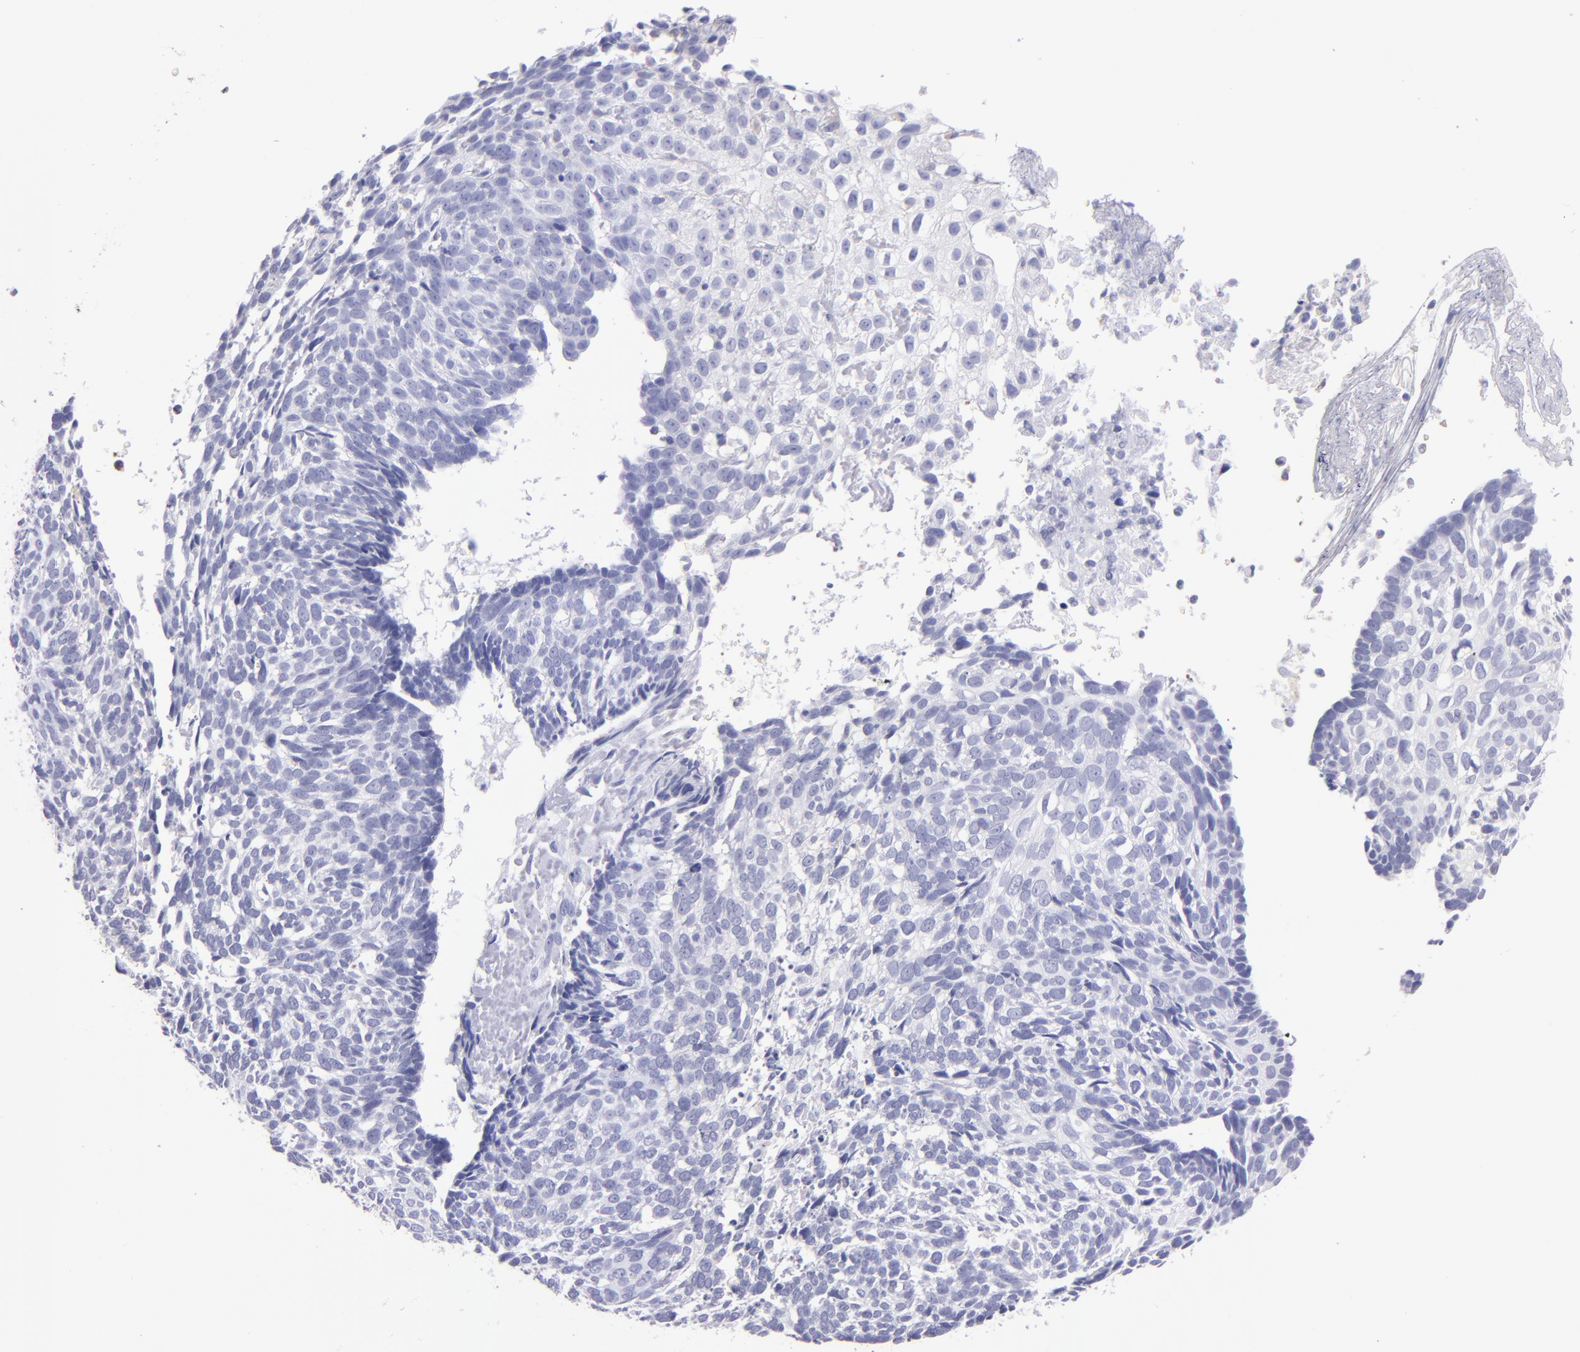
{"staining": {"intensity": "negative", "quantity": "none", "location": "none"}, "tissue": "skin cancer", "cell_type": "Tumor cells", "image_type": "cancer", "snomed": [{"axis": "morphology", "description": "Basal cell carcinoma"}, {"axis": "topography", "description": "Skin"}], "caption": "Protein analysis of skin cancer (basal cell carcinoma) displays no significant staining in tumor cells.", "gene": "TG", "patient": {"sex": "male", "age": 72}}